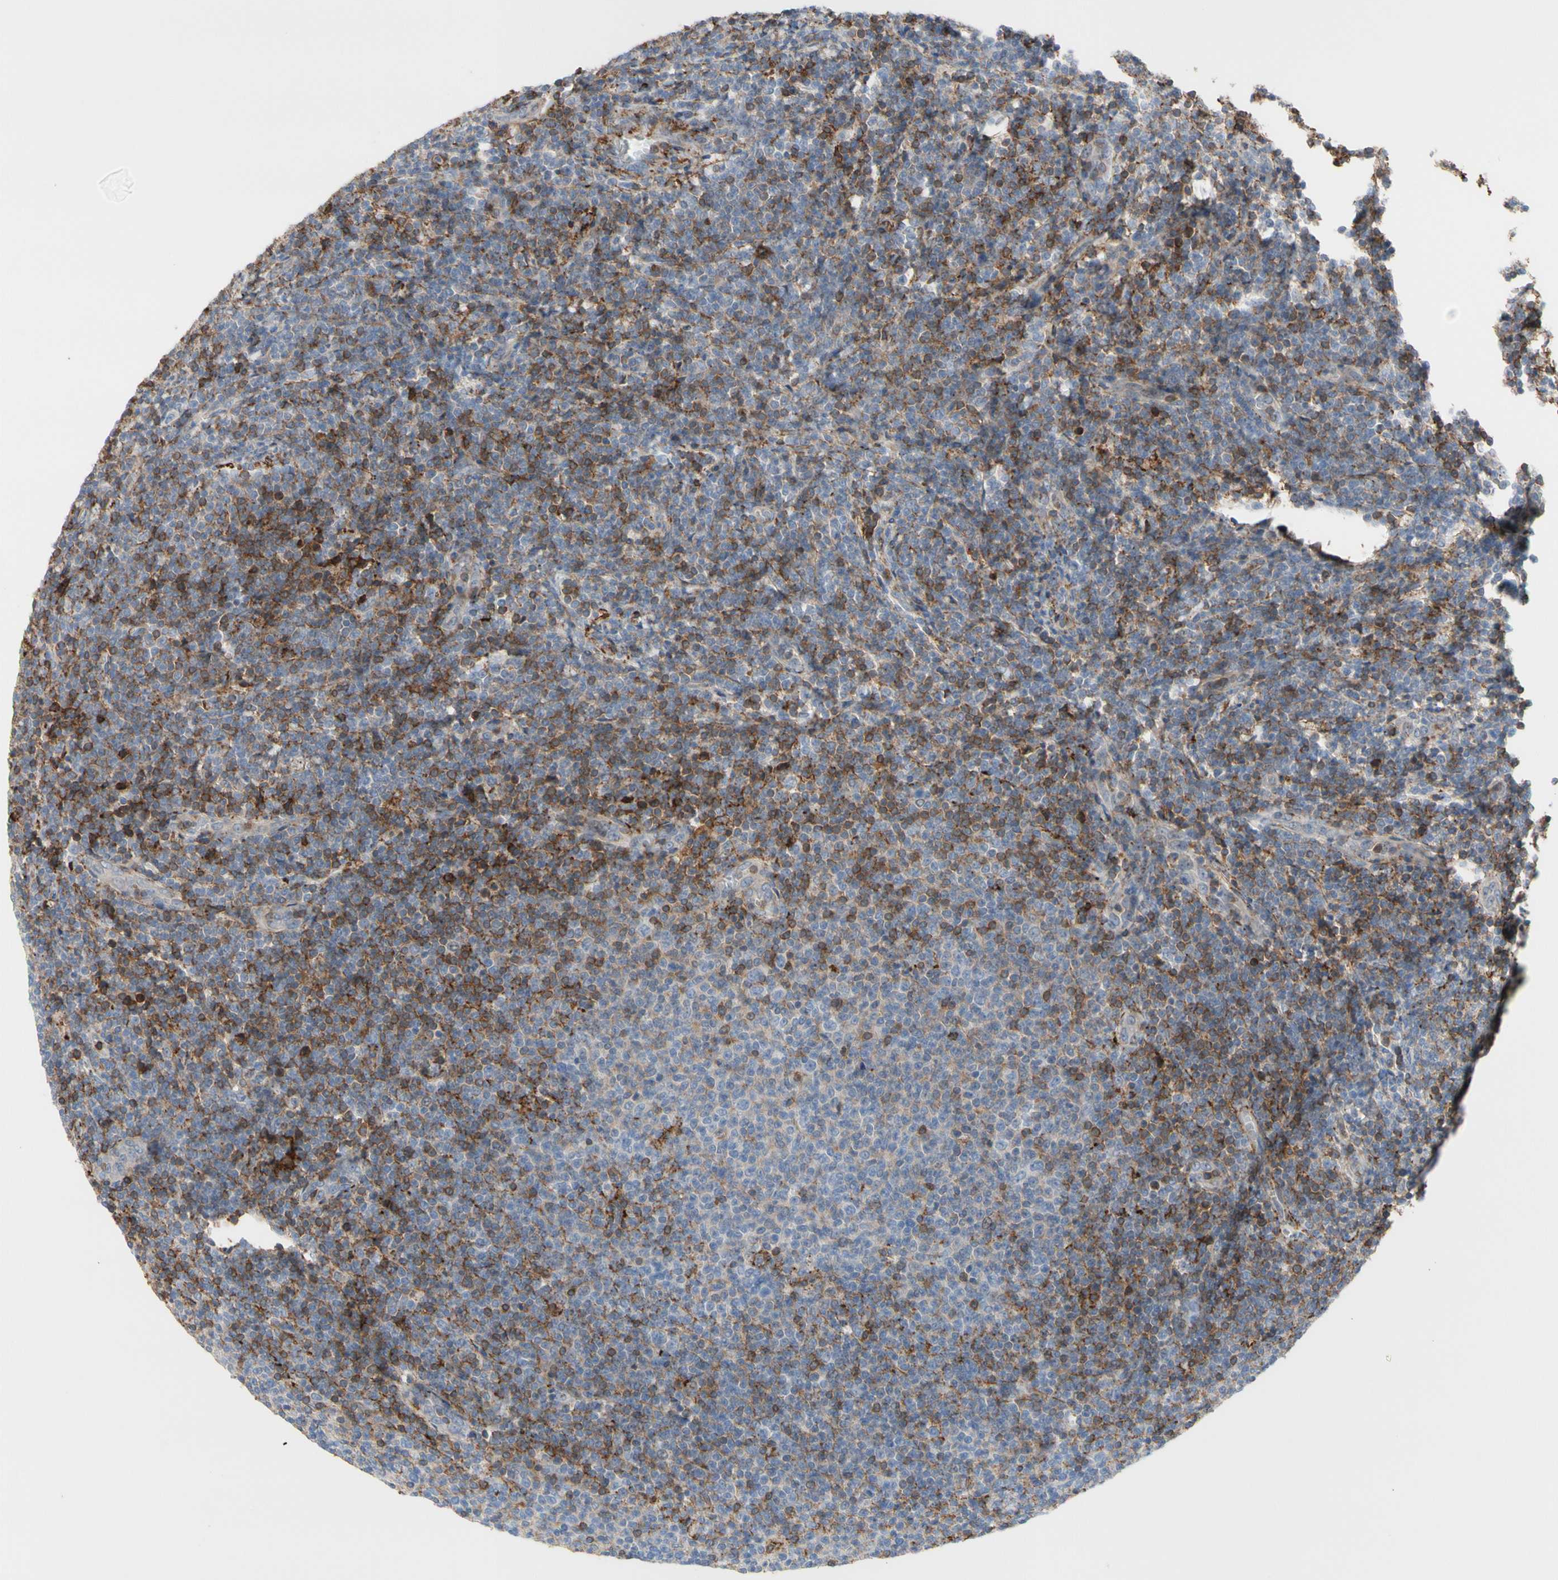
{"staining": {"intensity": "weak", "quantity": "25%-75%", "location": "cytoplasmic/membranous"}, "tissue": "lymphoma", "cell_type": "Tumor cells", "image_type": "cancer", "snomed": [{"axis": "morphology", "description": "Malignant lymphoma, non-Hodgkin's type, Low grade"}, {"axis": "topography", "description": "Lymph node"}], "caption": "This is a photomicrograph of IHC staining of lymphoma, which shows weak staining in the cytoplasmic/membranous of tumor cells.", "gene": "ANXA6", "patient": {"sex": "male", "age": 66}}